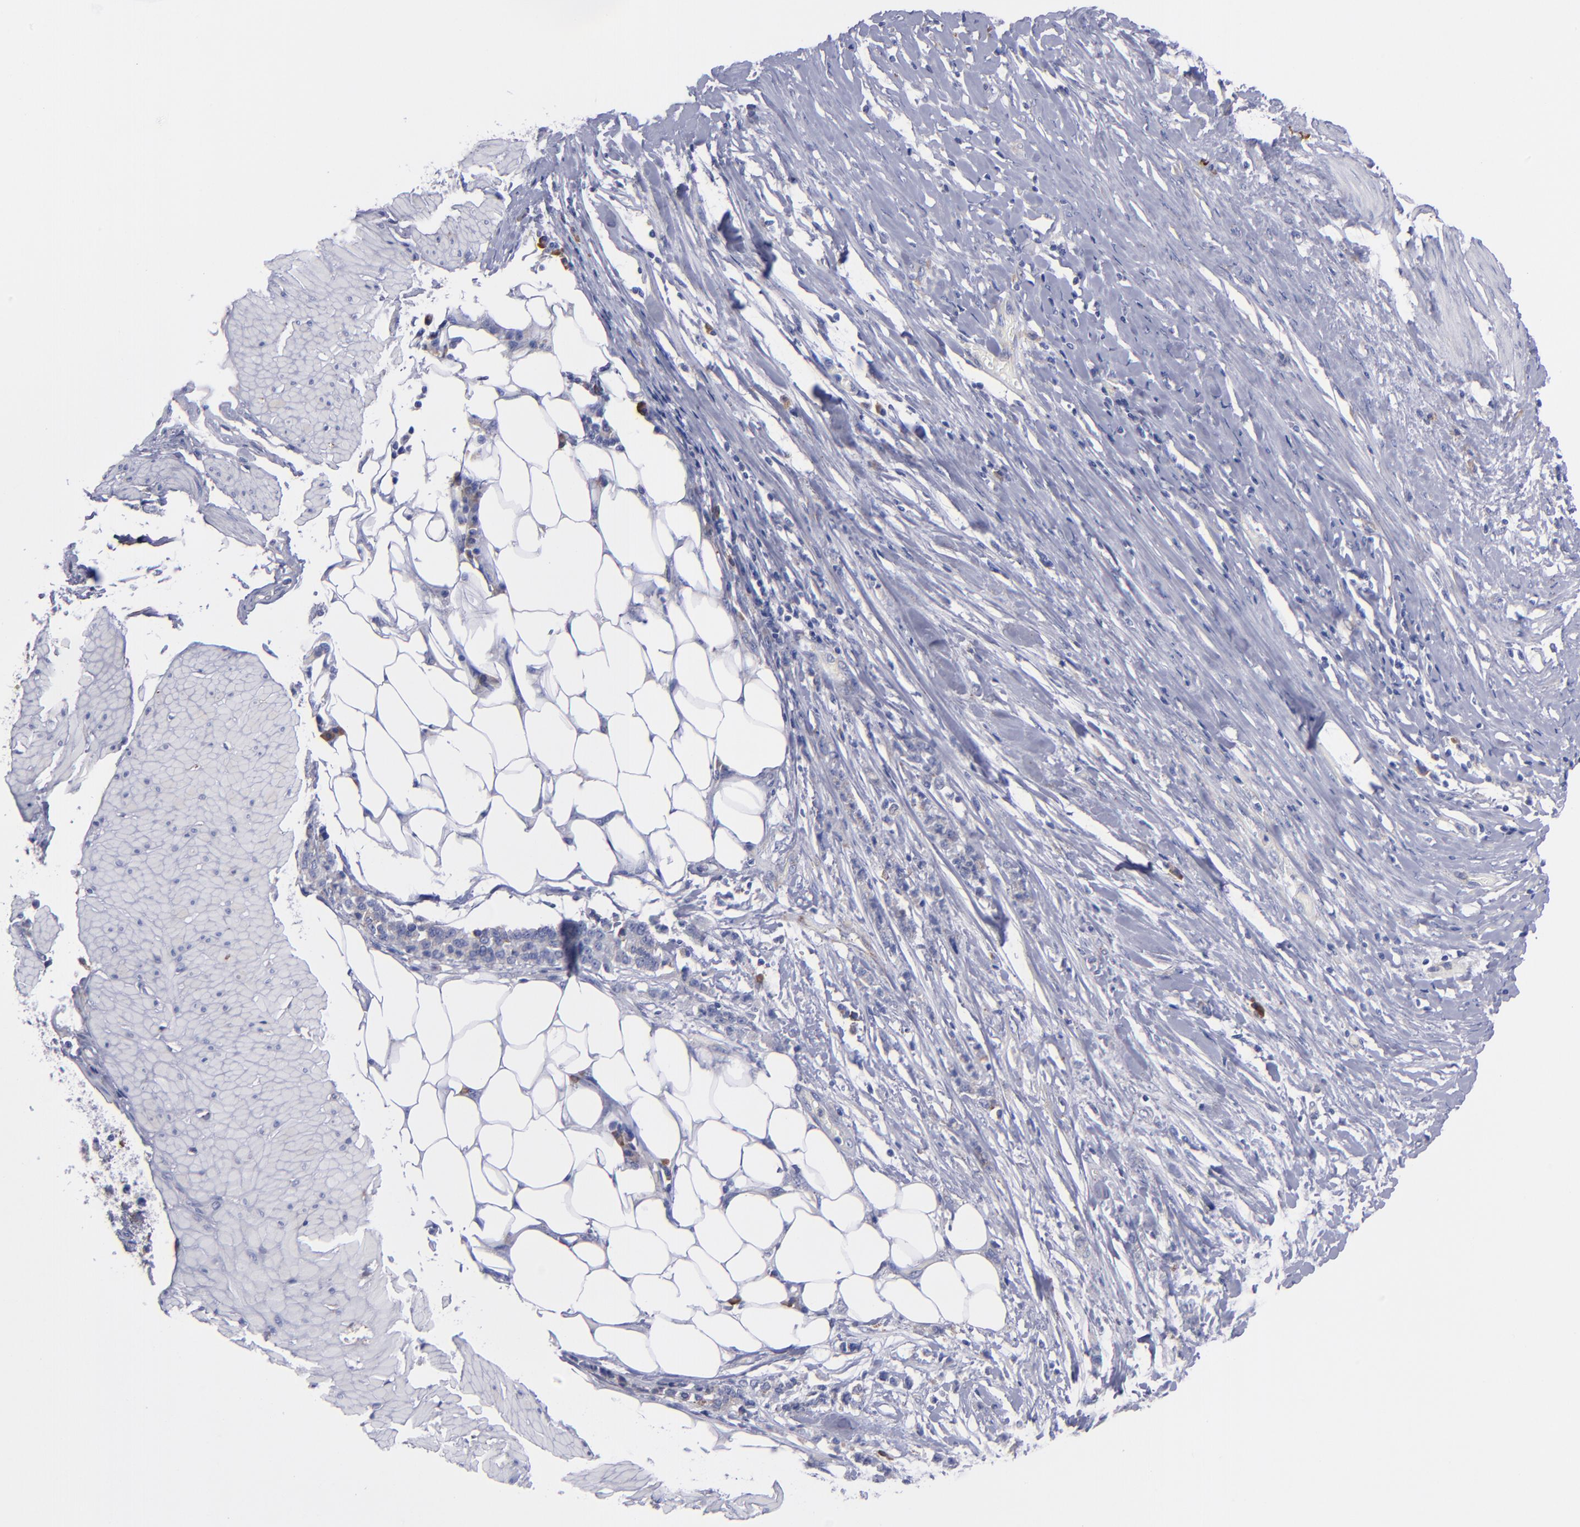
{"staining": {"intensity": "negative", "quantity": "none", "location": "none"}, "tissue": "stomach cancer", "cell_type": "Tumor cells", "image_type": "cancer", "snomed": [{"axis": "morphology", "description": "Adenocarcinoma, NOS"}, {"axis": "topography", "description": "Stomach, lower"}], "caption": "An image of stomach cancer (adenocarcinoma) stained for a protein exhibits no brown staining in tumor cells.", "gene": "MFGE8", "patient": {"sex": "male", "age": 88}}